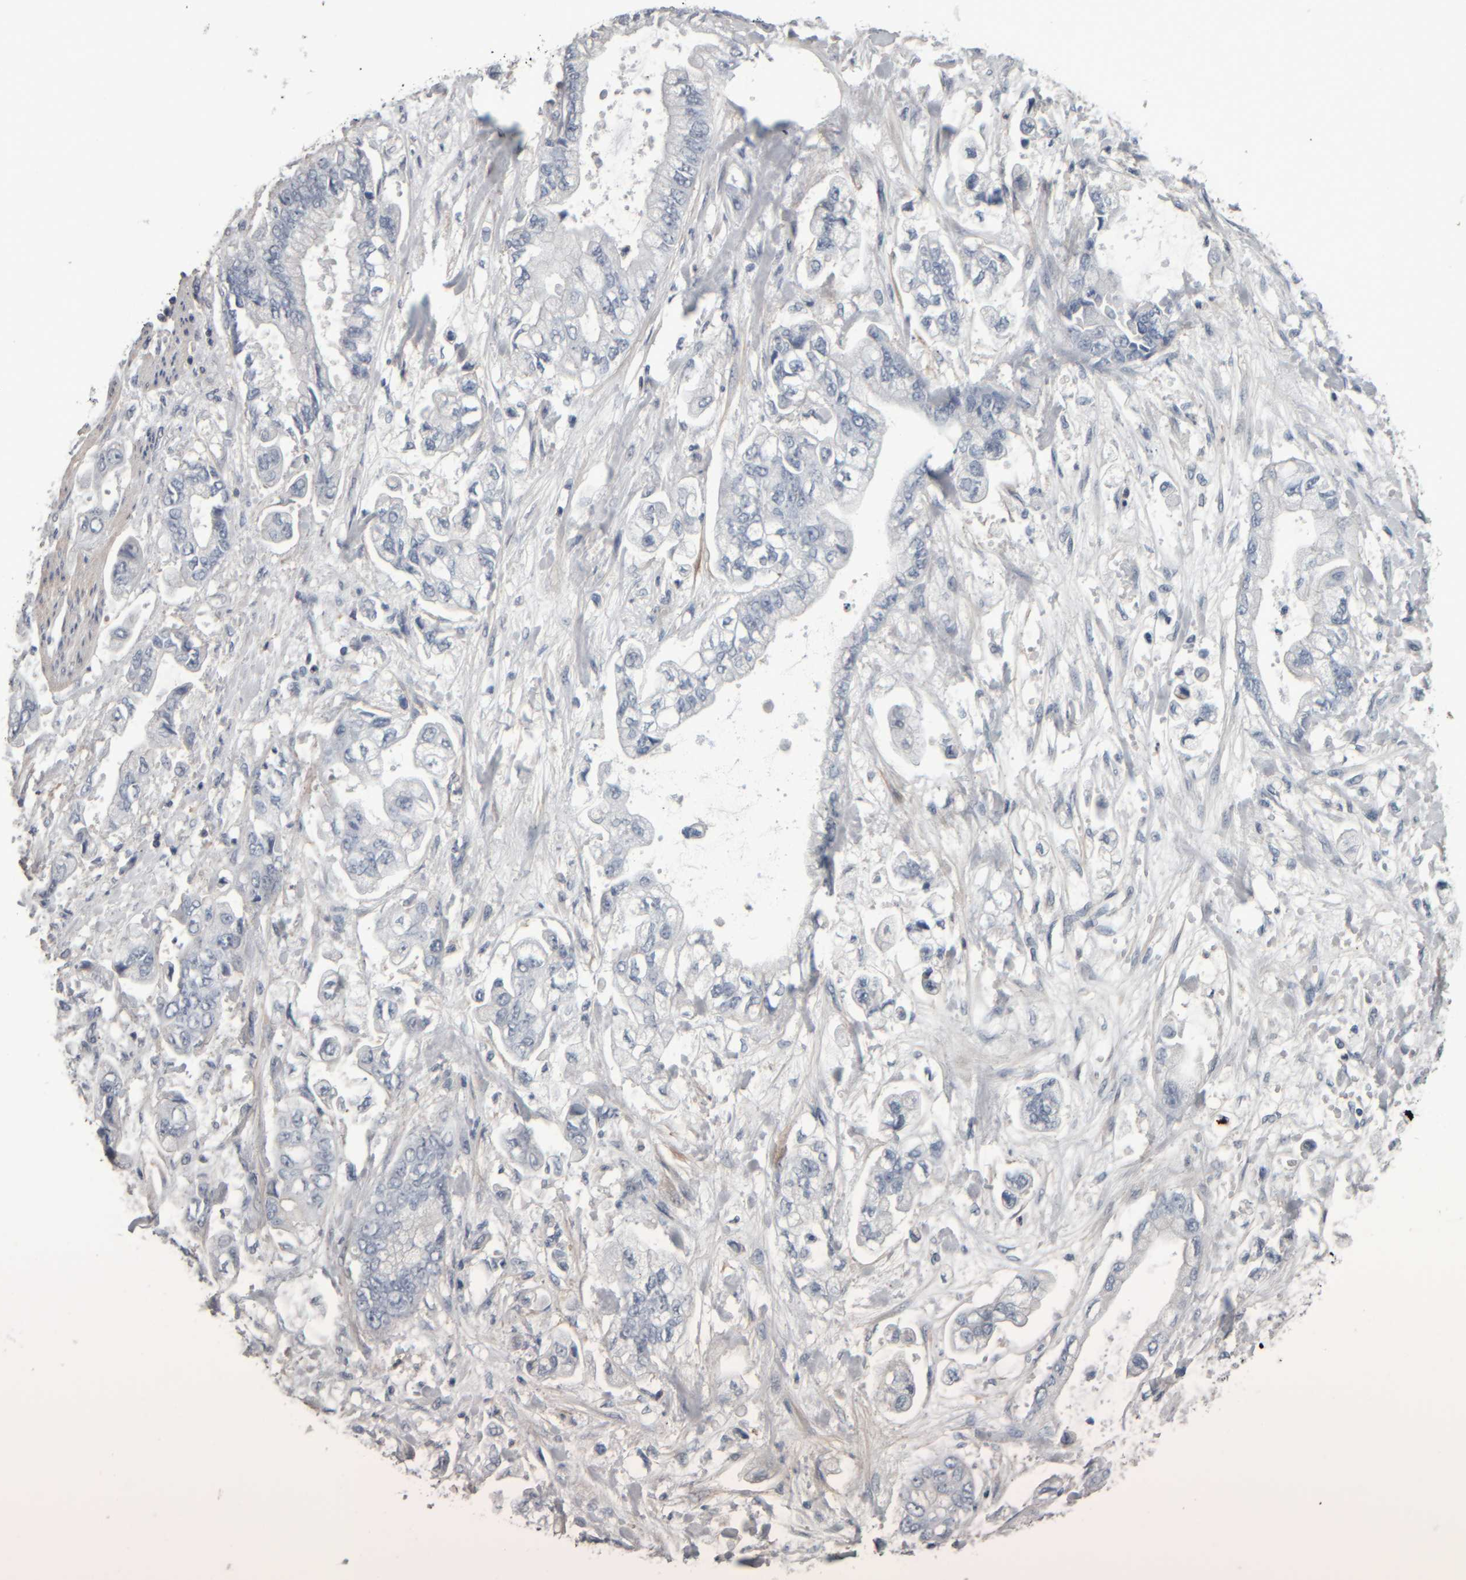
{"staining": {"intensity": "negative", "quantity": "none", "location": "none"}, "tissue": "stomach cancer", "cell_type": "Tumor cells", "image_type": "cancer", "snomed": [{"axis": "morphology", "description": "Normal tissue, NOS"}, {"axis": "morphology", "description": "Adenocarcinoma, NOS"}, {"axis": "topography", "description": "Stomach"}], "caption": "An image of human stomach adenocarcinoma is negative for staining in tumor cells.", "gene": "CAVIN4", "patient": {"sex": "male", "age": 62}}